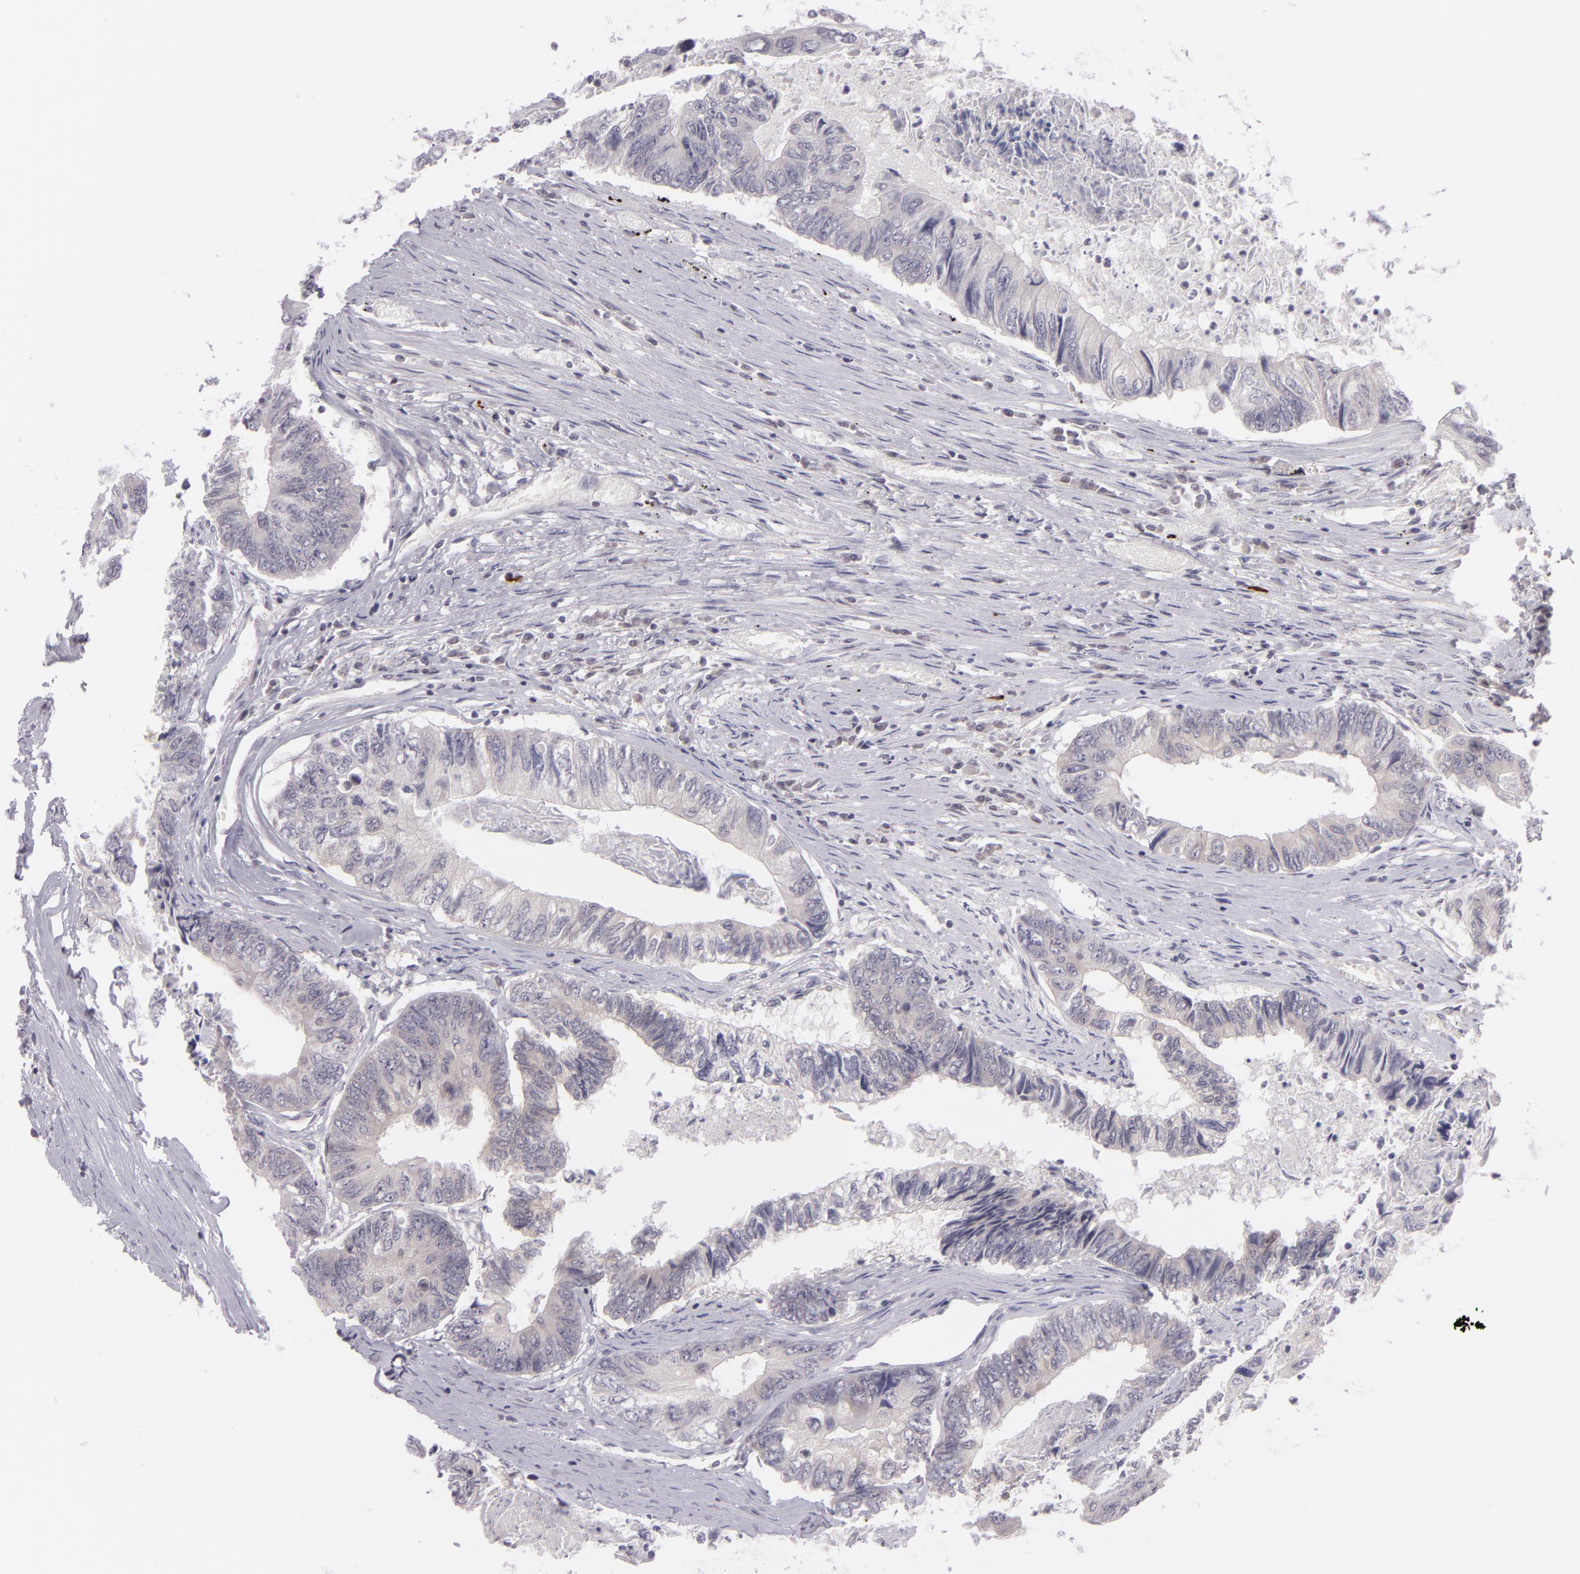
{"staining": {"intensity": "negative", "quantity": "none", "location": "none"}, "tissue": "colorectal cancer", "cell_type": "Tumor cells", "image_type": "cancer", "snomed": [{"axis": "morphology", "description": "Adenocarcinoma, NOS"}, {"axis": "topography", "description": "Rectum"}], "caption": "Immunohistochemistry image of neoplastic tissue: adenocarcinoma (colorectal) stained with DAB (3,3'-diaminobenzidine) shows no significant protein positivity in tumor cells.", "gene": "BCL10", "patient": {"sex": "female", "age": 82}}